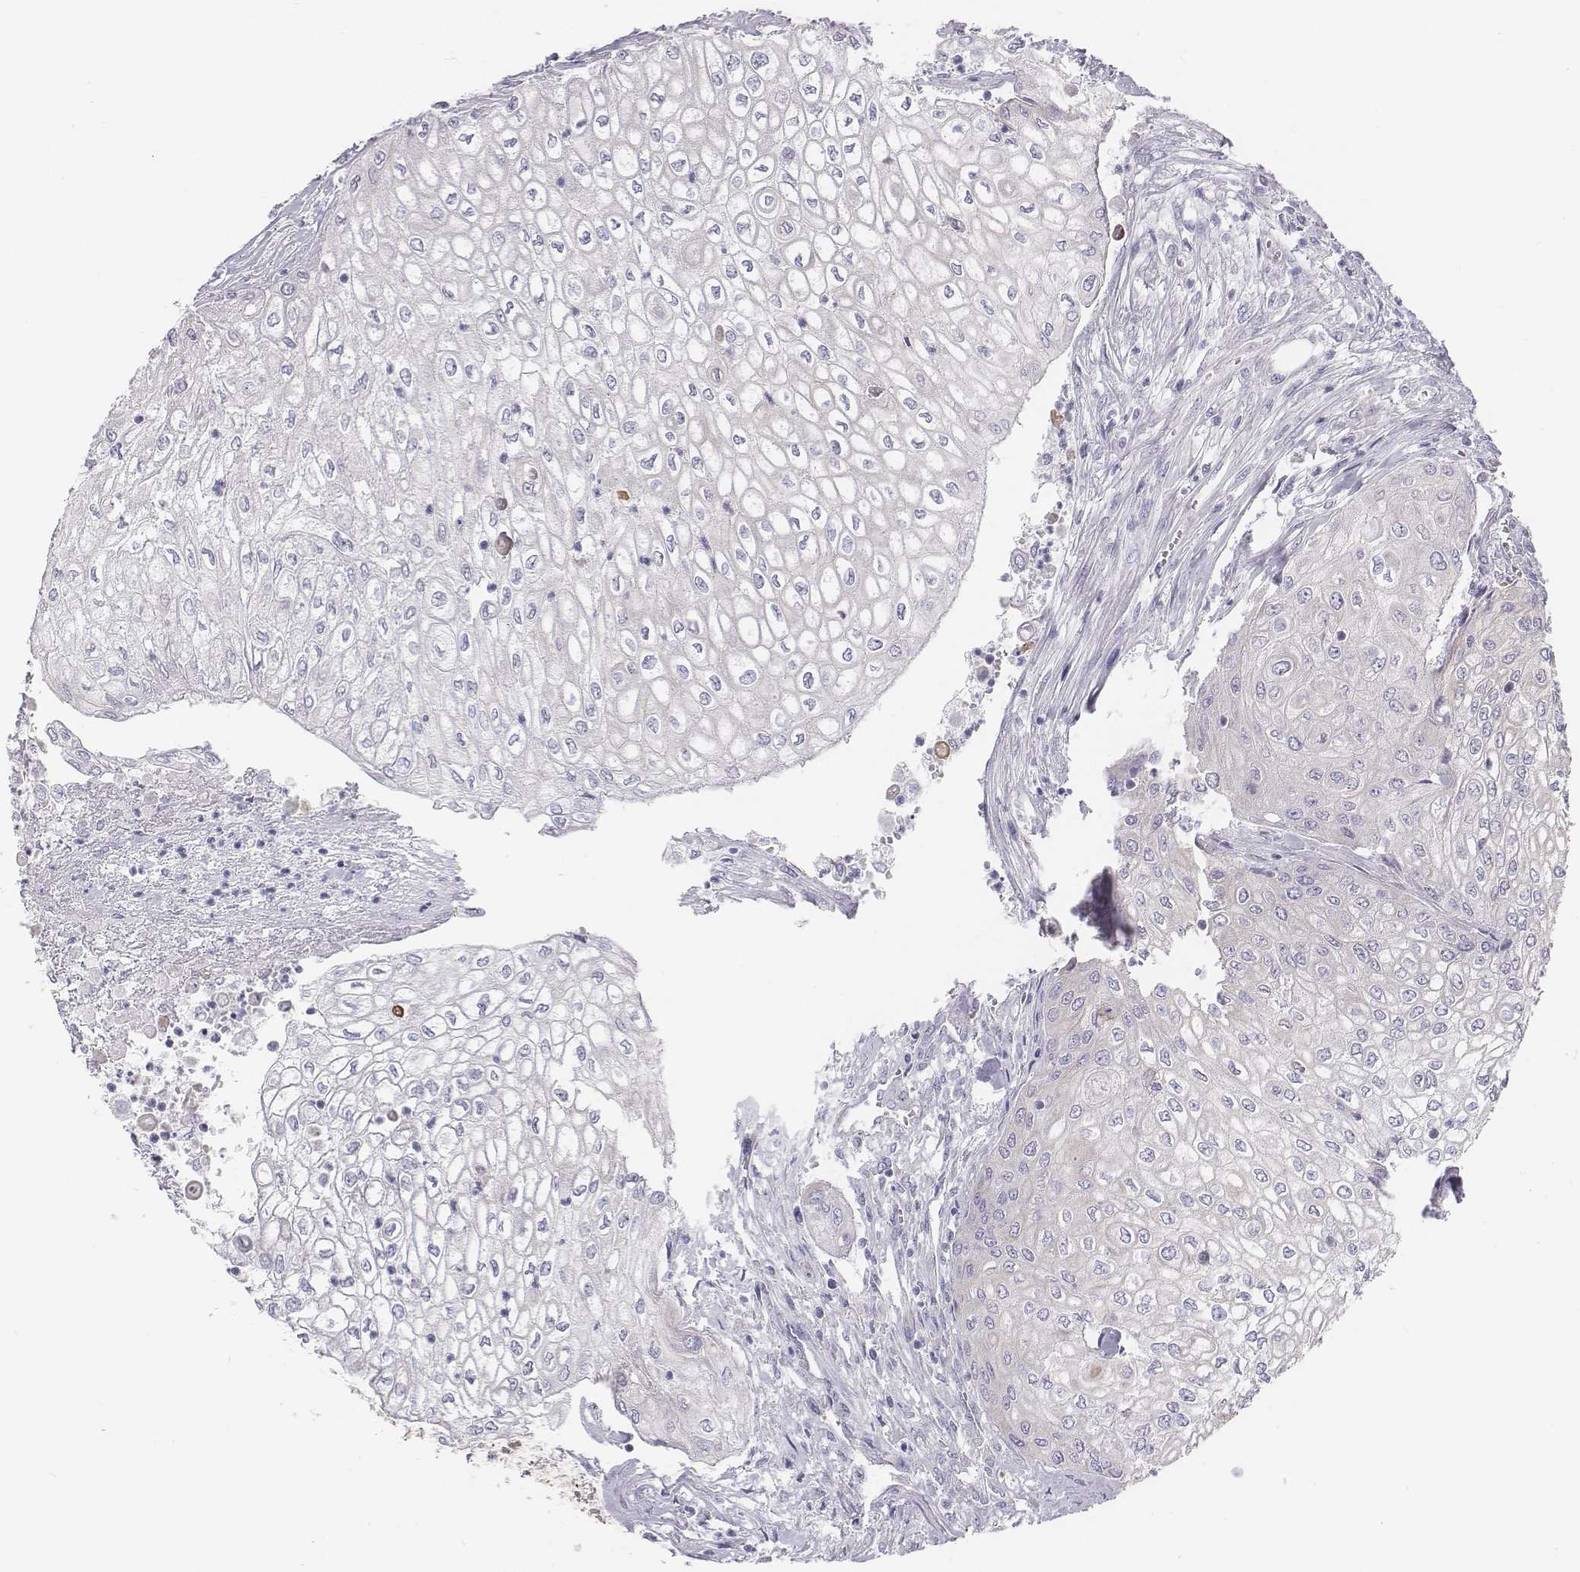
{"staining": {"intensity": "negative", "quantity": "none", "location": "none"}, "tissue": "urothelial cancer", "cell_type": "Tumor cells", "image_type": "cancer", "snomed": [{"axis": "morphology", "description": "Urothelial carcinoma, High grade"}, {"axis": "topography", "description": "Urinary bladder"}], "caption": "Tumor cells show no significant staining in urothelial cancer.", "gene": "CHST14", "patient": {"sex": "male", "age": 62}}